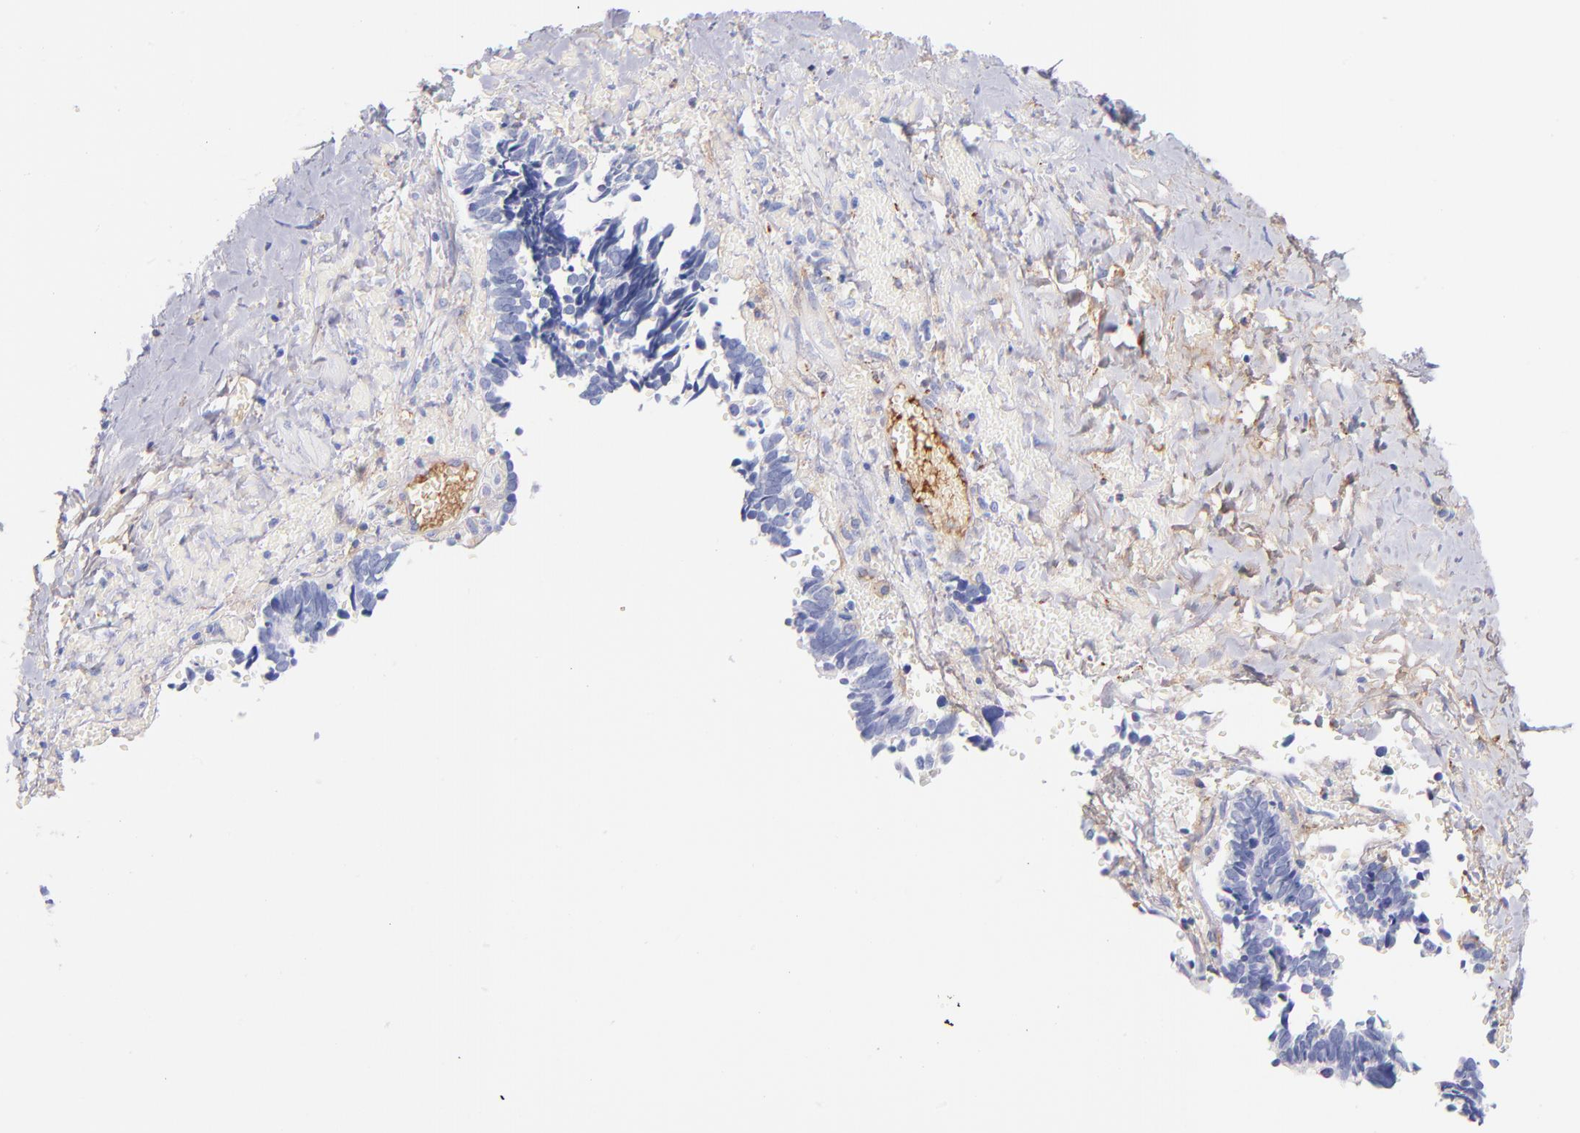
{"staining": {"intensity": "negative", "quantity": "none", "location": "none"}, "tissue": "ovarian cancer", "cell_type": "Tumor cells", "image_type": "cancer", "snomed": [{"axis": "morphology", "description": "Cystadenocarcinoma, serous, NOS"}, {"axis": "topography", "description": "Ovary"}], "caption": "Immunohistochemistry (IHC) histopathology image of human ovarian cancer stained for a protein (brown), which exhibits no staining in tumor cells.", "gene": "HP", "patient": {"sex": "female", "age": 77}}